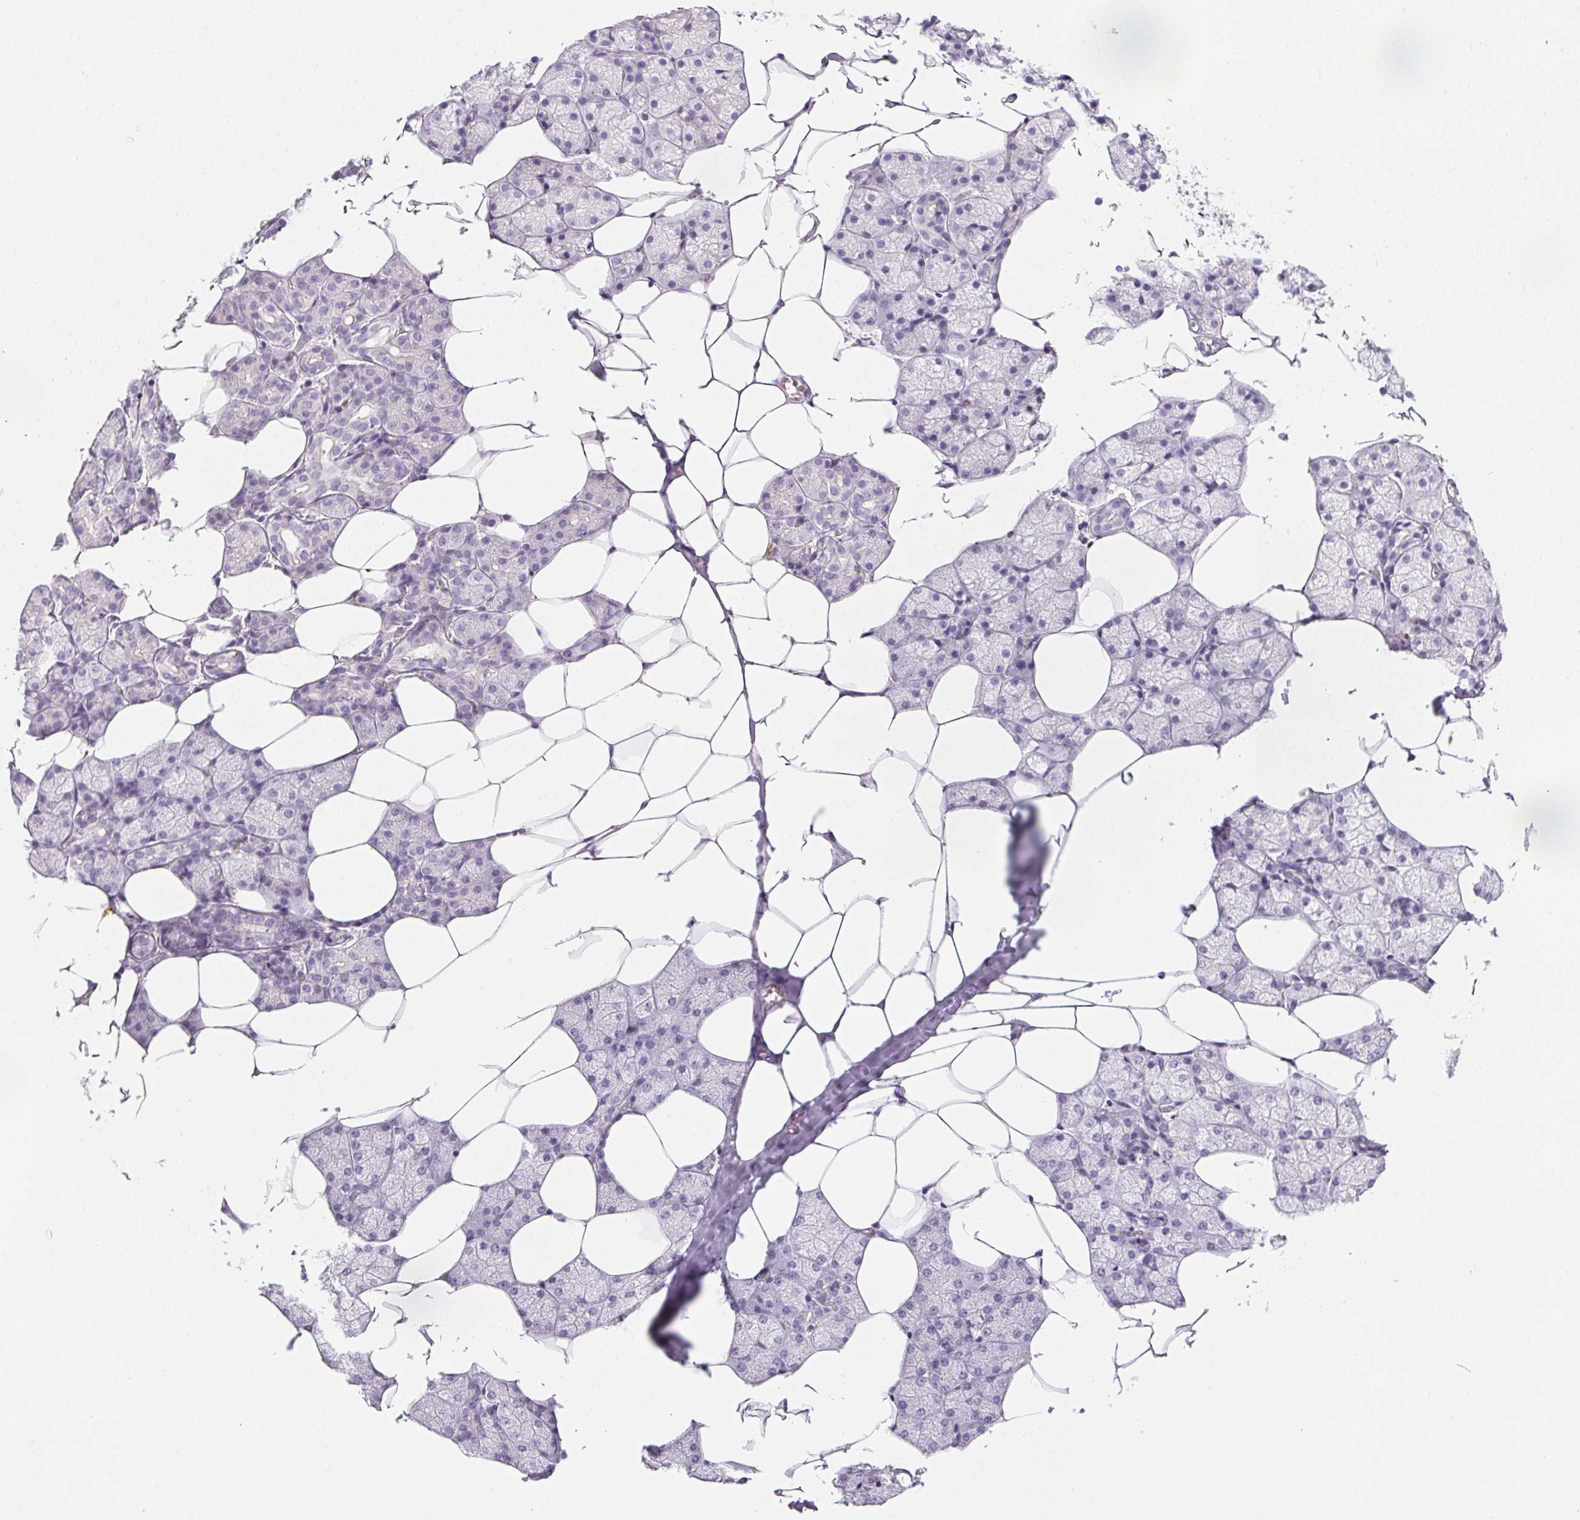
{"staining": {"intensity": "negative", "quantity": "none", "location": "none"}, "tissue": "salivary gland", "cell_type": "Glandular cells", "image_type": "normal", "snomed": [{"axis": "morphology", "description": "Normal tissue, NOS"}, {"axis": "topography", "description": "Salivary gland"}], "caption": "High power microscopy histopathology image of an IHC image of normal salivary gland, revealing no significant positivity in glandular cells.", "gene": "LIPA", "patient": {"sex": "female", "age": 43}}